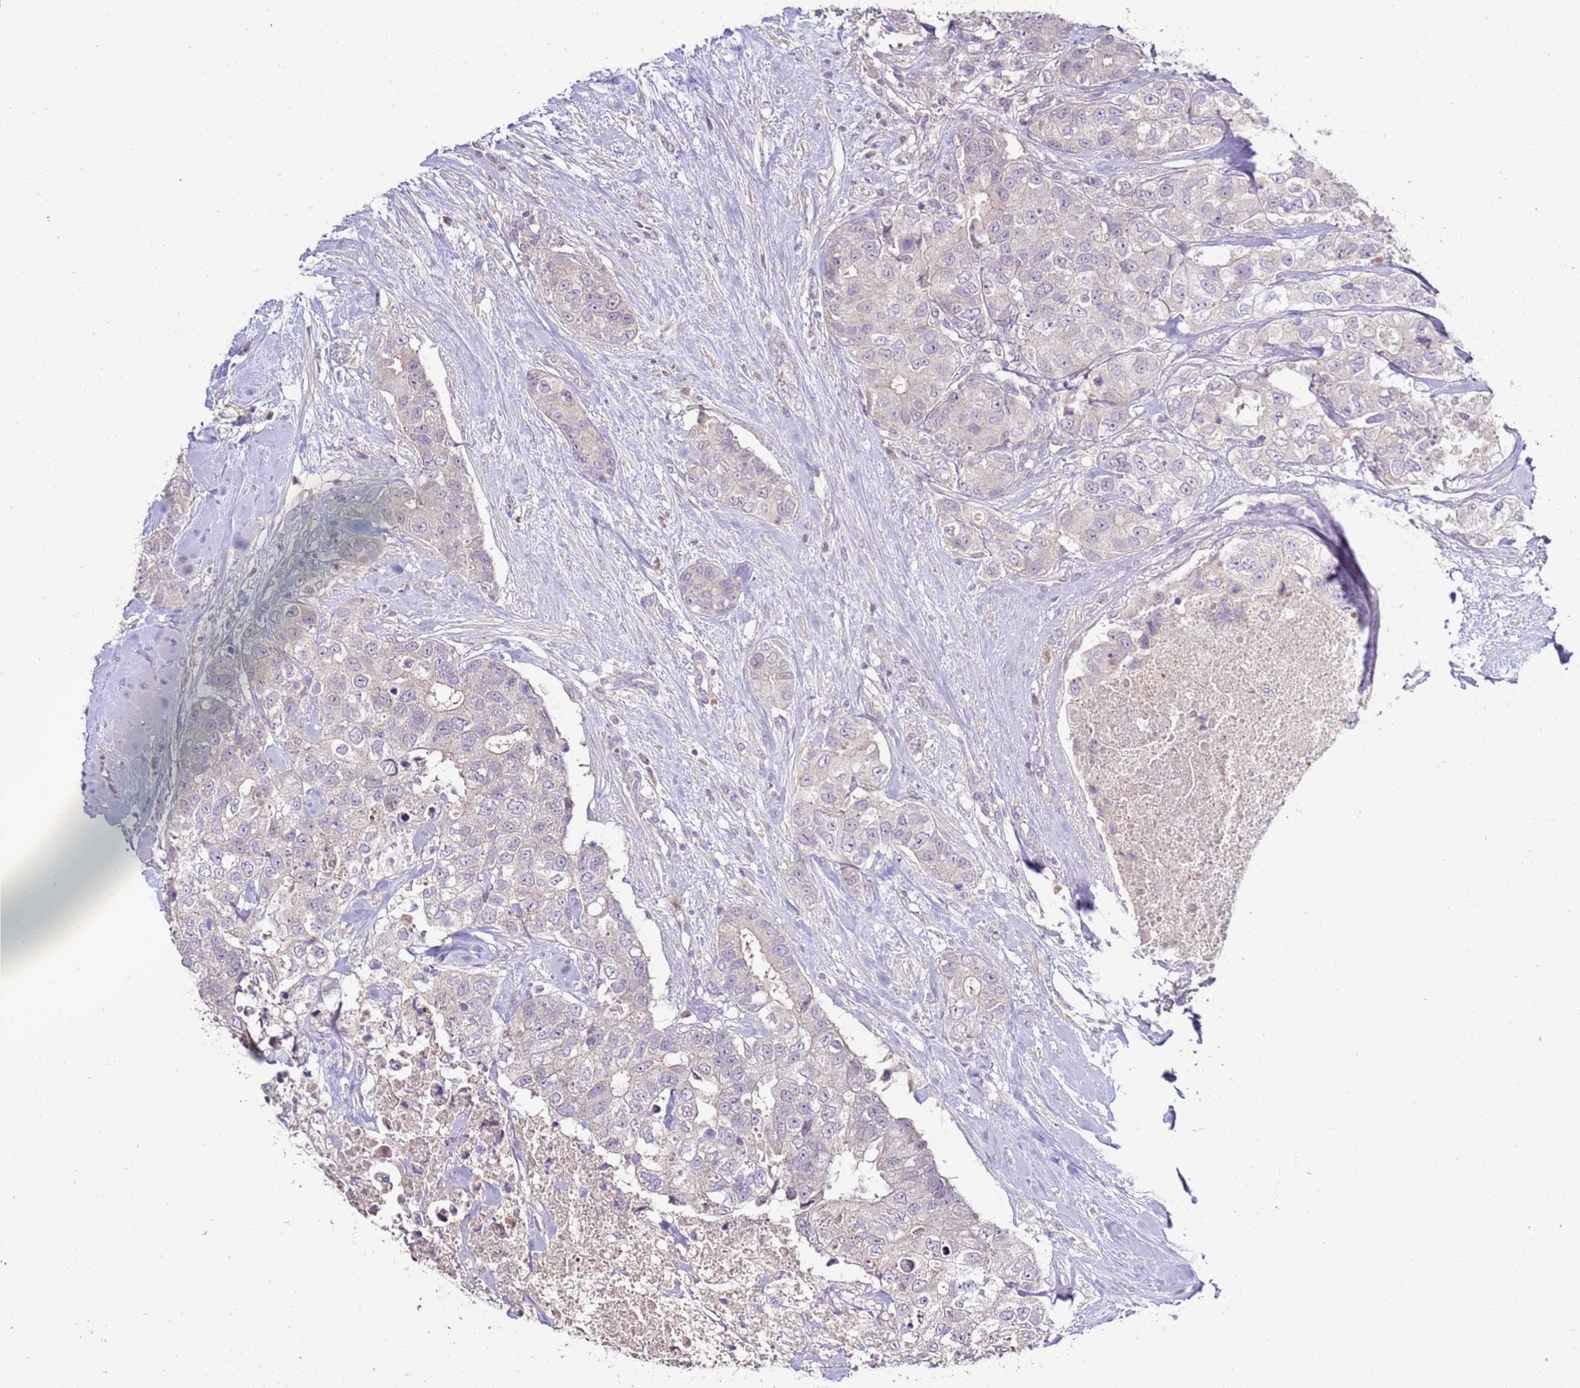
{"staining": {"intensity": "negative", "quantity": "none", "location": "none"}, "tissue": "breast cancer", "cell_type": "Tumor cells", "image_type": "cancer", "snomed": [{"axis": "morphology", "description": "Duct carcinoma"}, {"axis": "topography", "description": "Breast"}], "caption": "There is no significant staining in tumor cells of infiltrating ductal carcinoma (breast).", "gene": "IL2RG", "patient": {"sex": "female", "age": 62}}